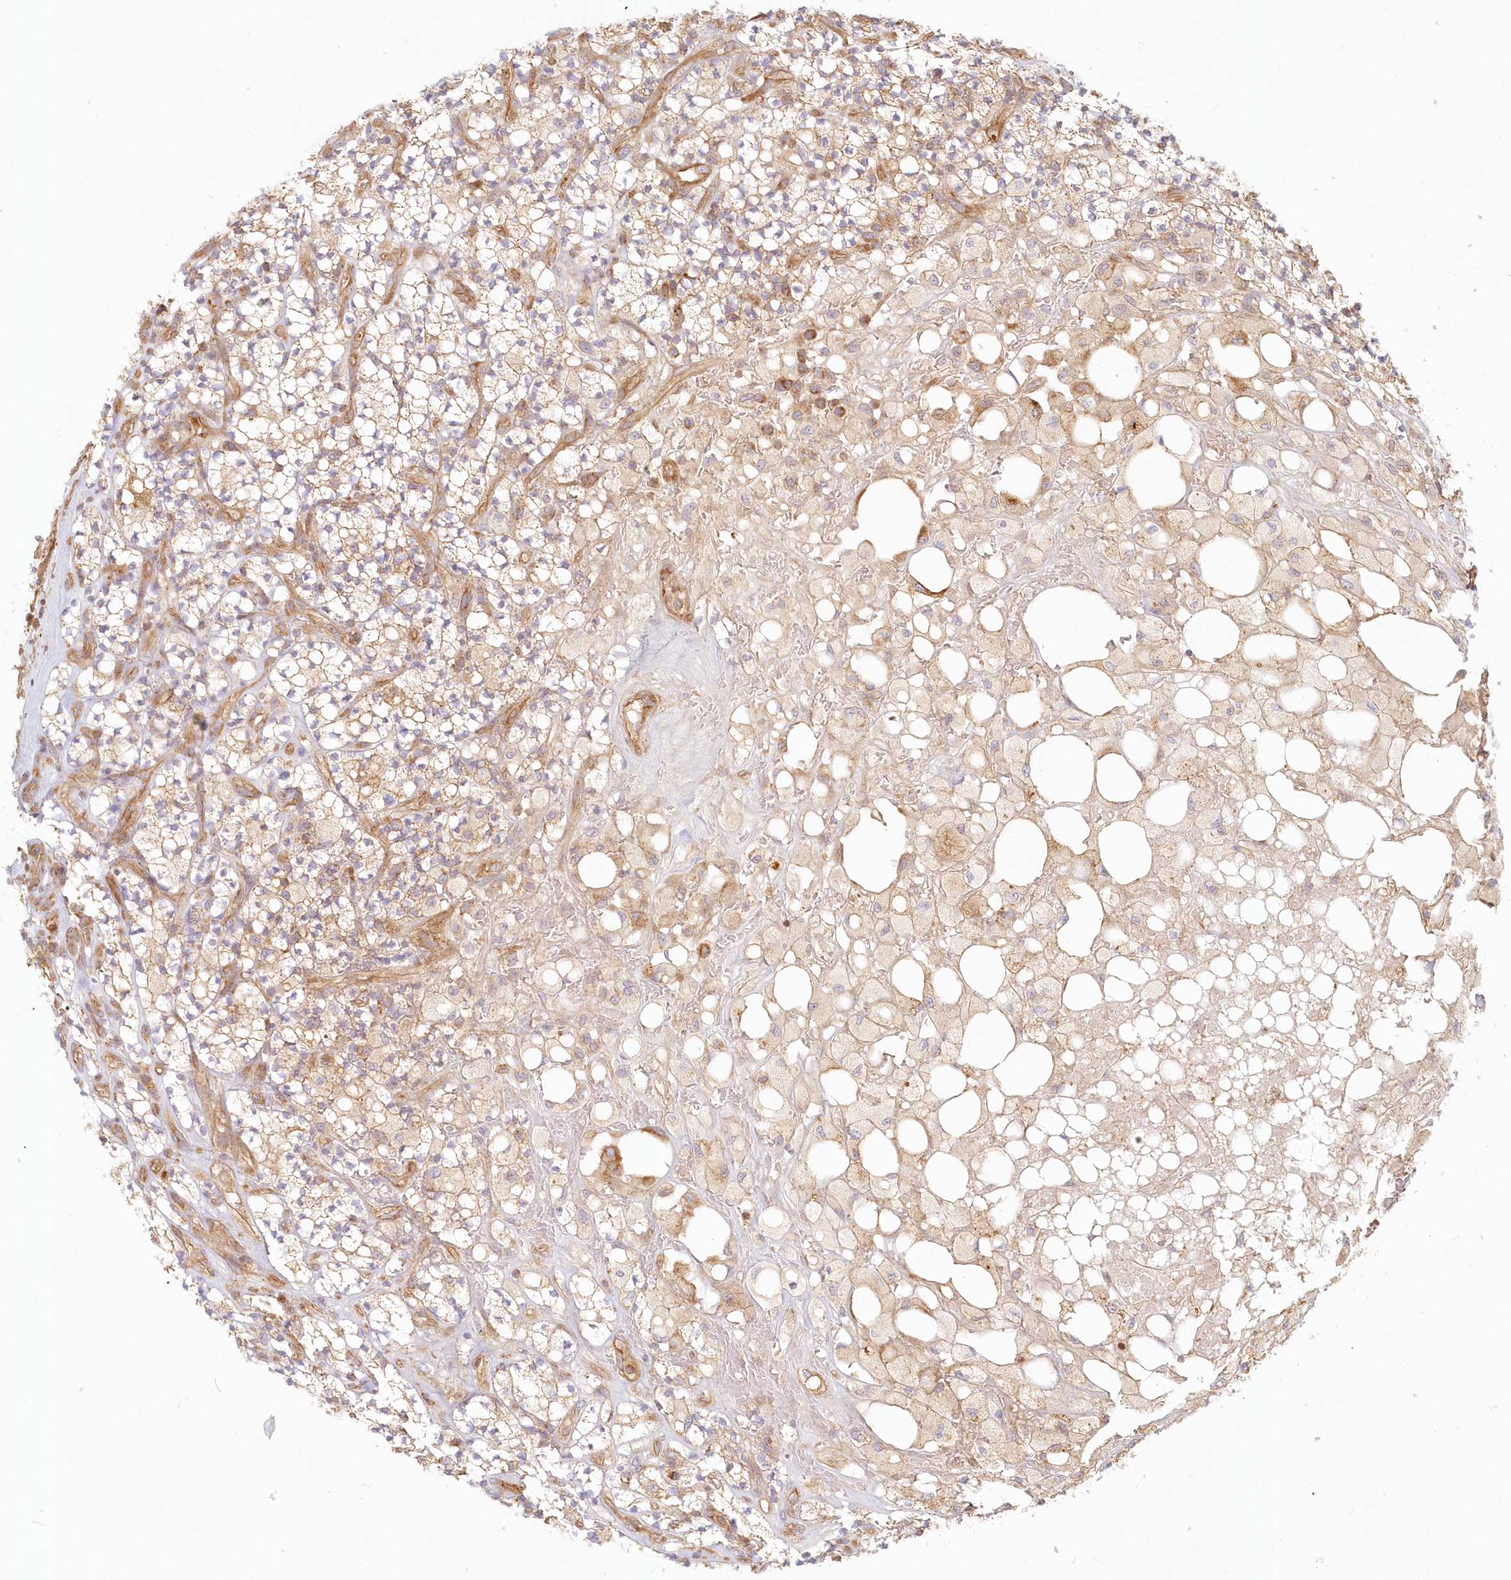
{"staining": {"intensity": "moderate", "quantity": ">75%", "location": "cytoplasmic/membranous"}, "tissue": "renal cancer", "cell_type": "Tumor cells", "image_type": "cancer", "snomed": [{"axis": "morphology", "description": "Adenocarcinoma, NOS"}, {"axis": "topography", "description": "Kidney"}], "caption": "Immunohistochemistry (IHC) image of neoplastic tissue: adenocarcinoma (renal) stained using IHC displays medium levels of moderate protein expression localized specifically in the cytoplasmic/membranous of tumor cells, appearing as a cytoplasmic/membranous brown color.", "gene": "KIAA0232", "patient": {"sex": "male", "age": 77}}